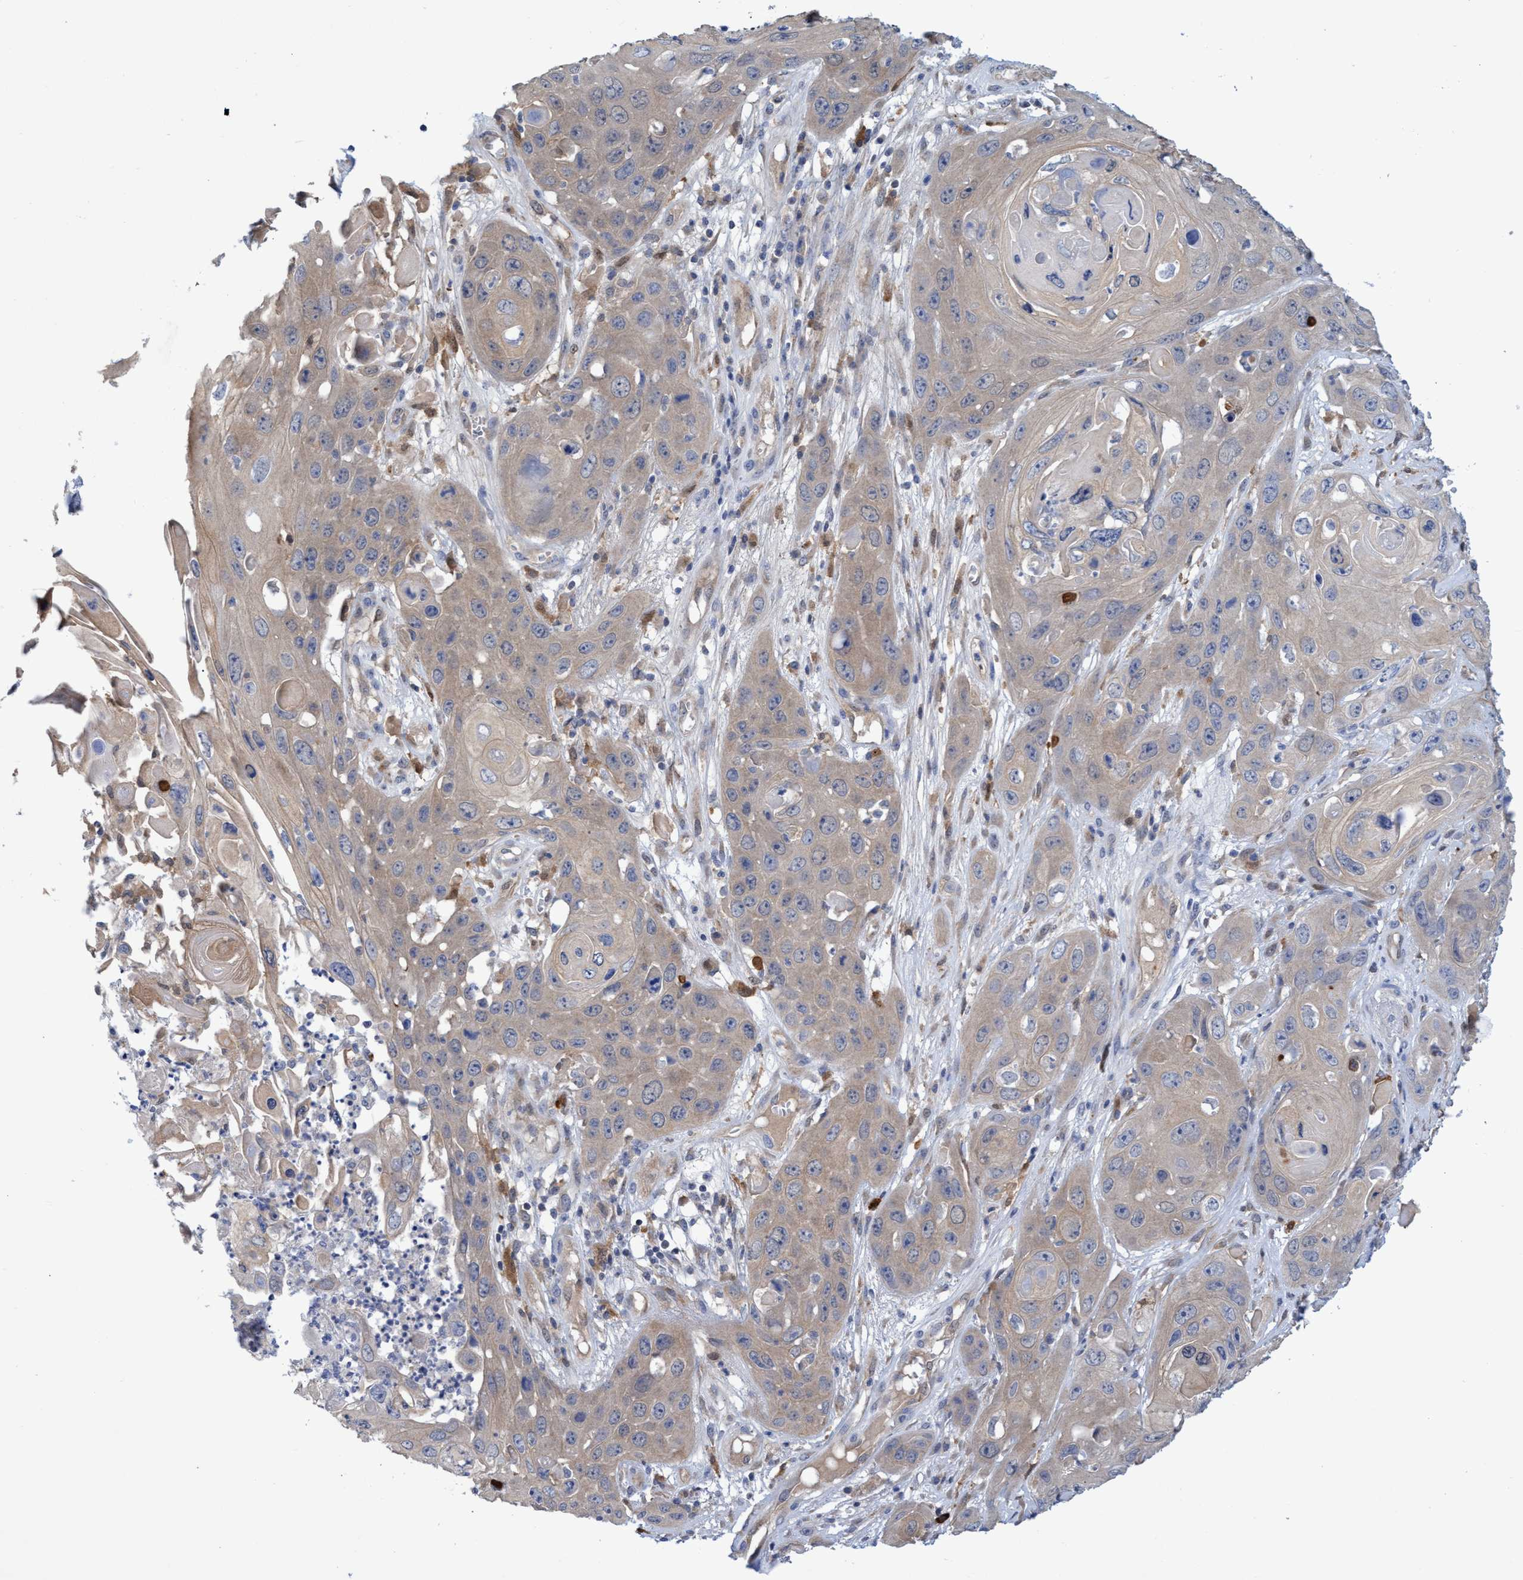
{"staining": {"intensity": "weak", "quantity": ">75%", "location": "cytoplasmic/membranous"}, "tissue": "skin cancer", "cell_type": "Tumor cells", "image_type": "cancer", "snomed": [{"axis": "morphology", "description": "Squamous cell carcinoma, NOS"}, {"axis": "topography", "description": "Skin"}], "caption": "Human skin cancer stained for a protein (brown) reveals weak cytoplasmic/membranous positive expression in approximately >75% of tumor cells.", "gene": "PNPO", "patient": {"sex": "male", "age": 55}}